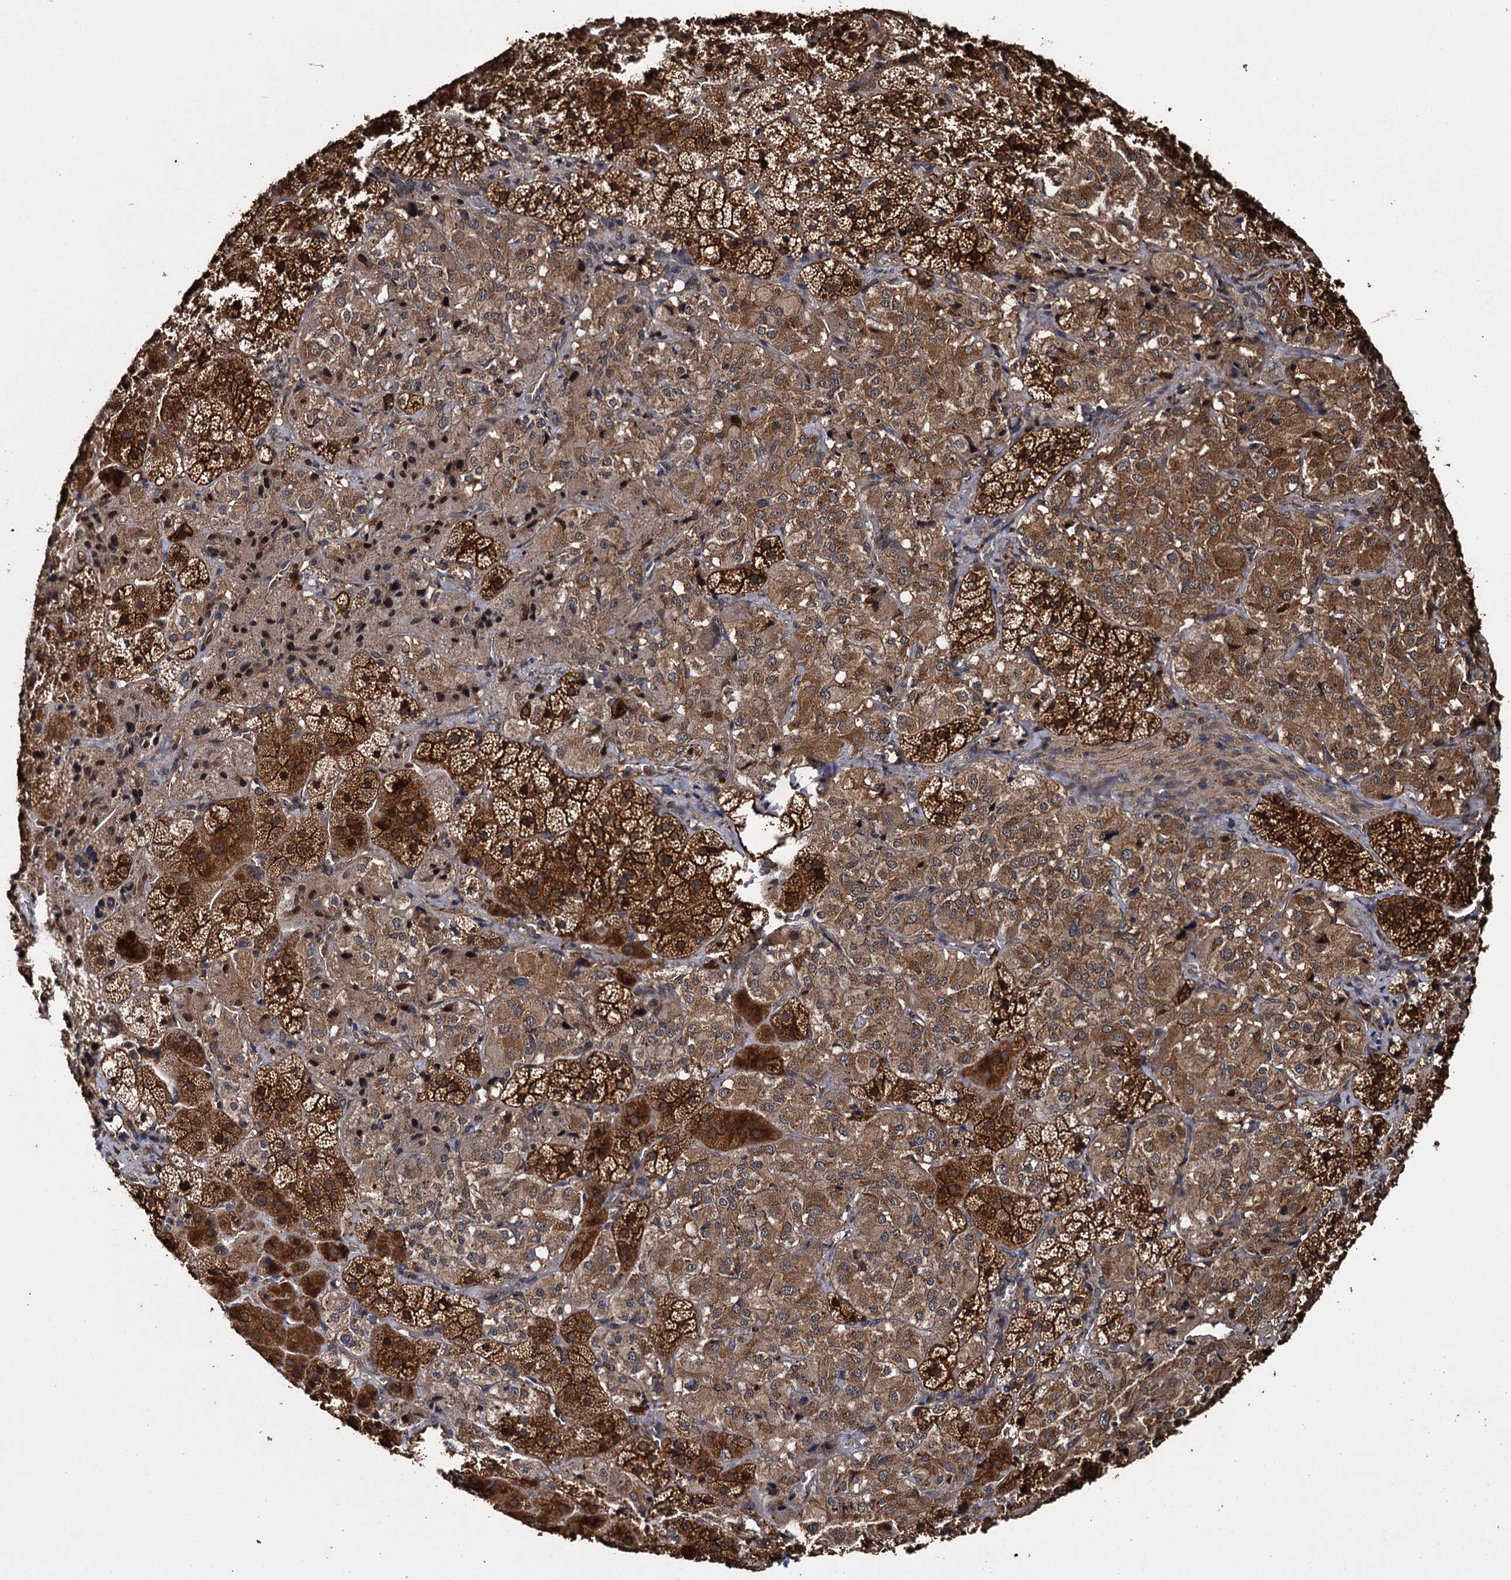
{"staining": {"intensity": "strong", "quantity": ">75%", "location": "cytoplasmic/membranous"}, "tissue": "adrenal gland", "cell_type": "Glandular cells", "image_type": "normal", "snomed": [{"axis": "morphology", "description": "Normal tissue, NOS"}, {"axis": "topography", "description": "Adrenal gland"}], "caption": "Protein staining exhibits strong cytoplasmic/membranous staining in approximately >75% of glandular cells in normal adrenal gland.", "gene": "SLC46A3", "patient": {"sex": "female", "age": 44}}